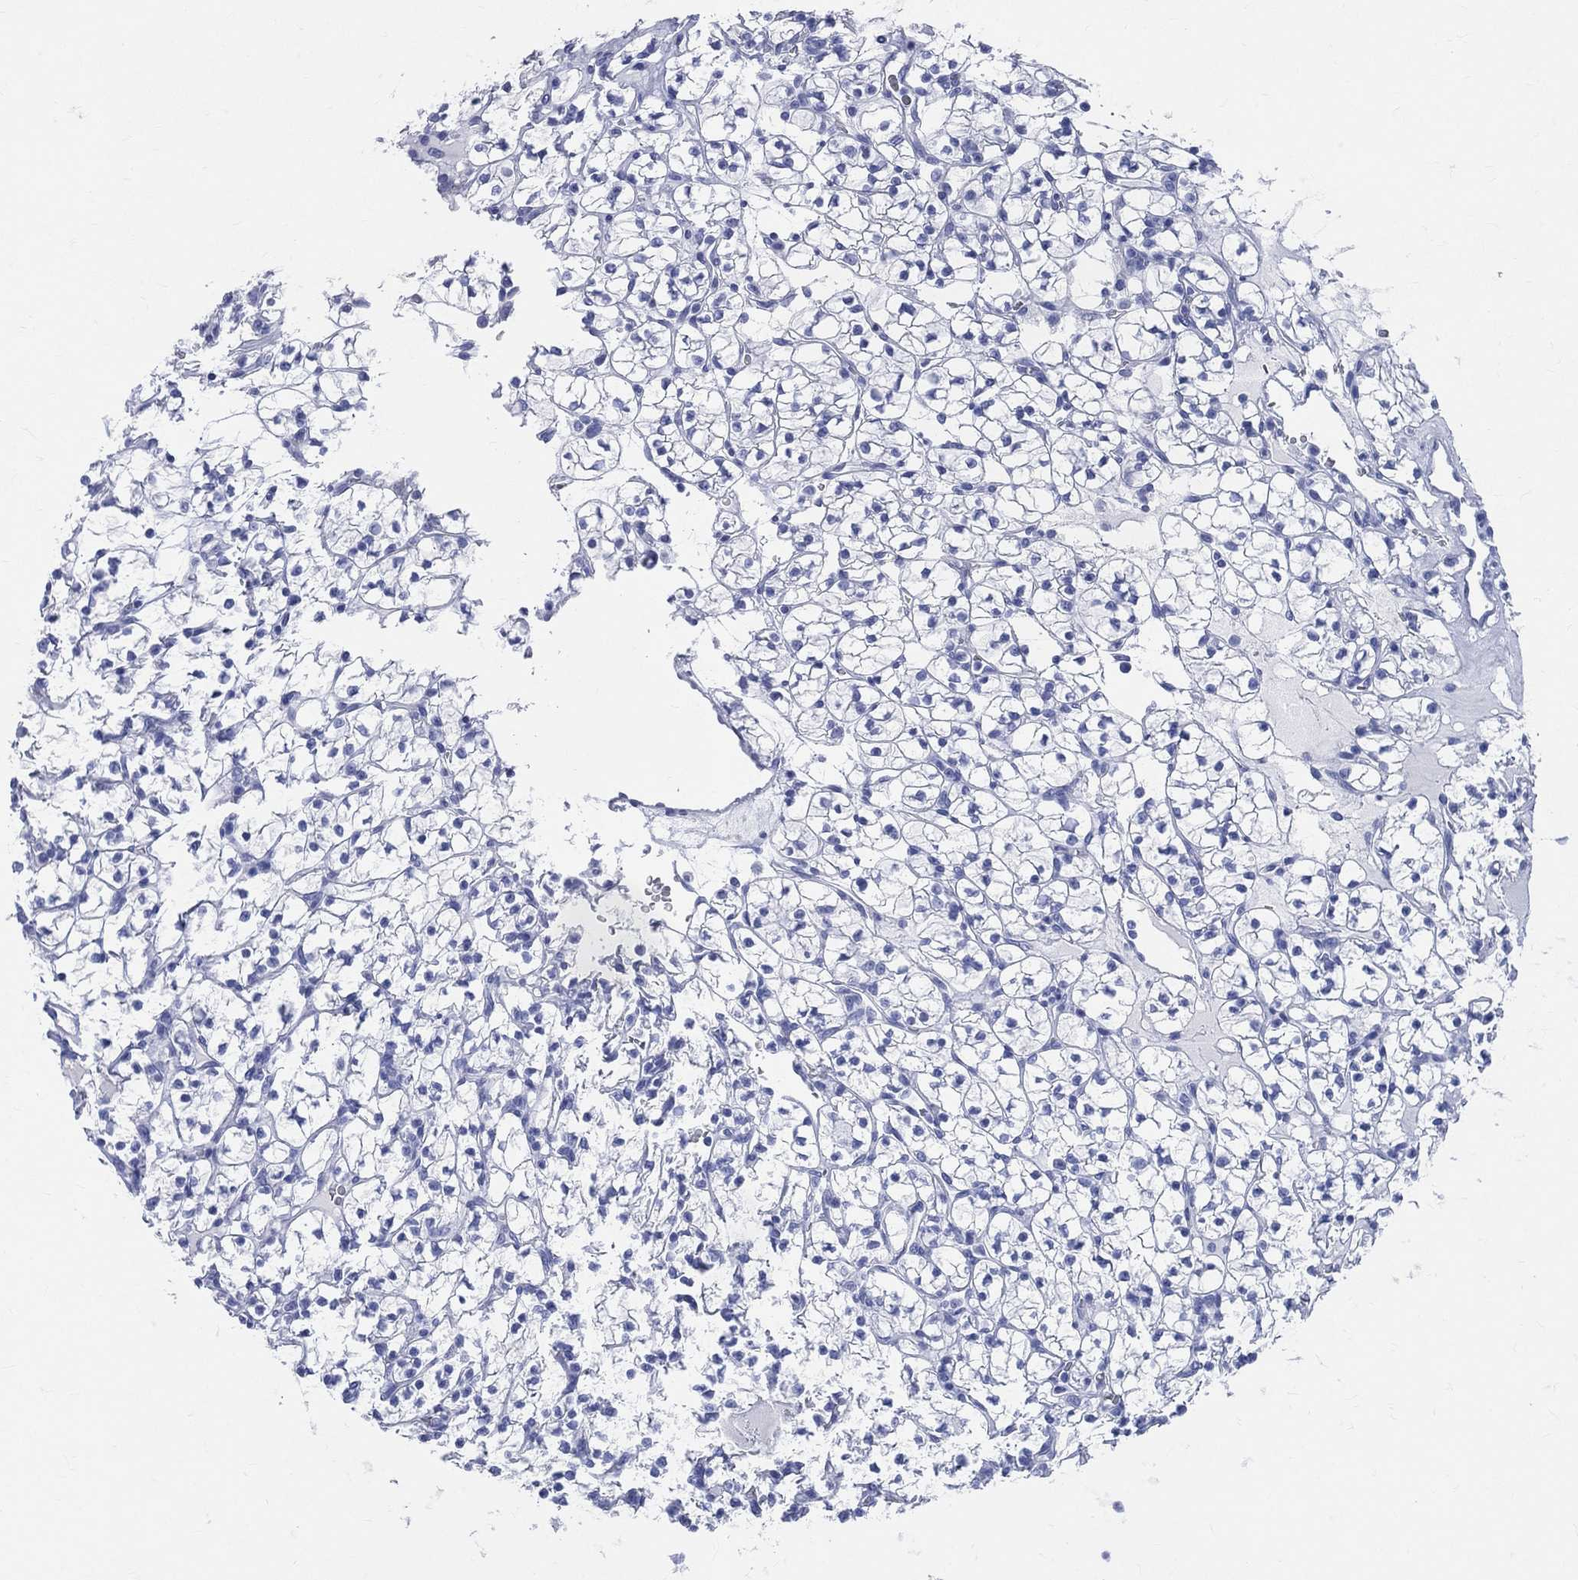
{"staining": {"intensity": "negative", "quantity": "none", "location": "none"}, "tissue": "renal cancer", "cell_type": "Tumor cells", "image_type": "cancer", "snomed": [{"axis": "morphology", "description": "Adenocarcinoma, NOS"}, {"axis": "topography", "description": "Kidney"}], "caption": "This is a image of IHC staining of renal cancer, which shows no positivity in tumor cells.", "gene": "SYP", "patient": {"sex": "female", "age": 89}}